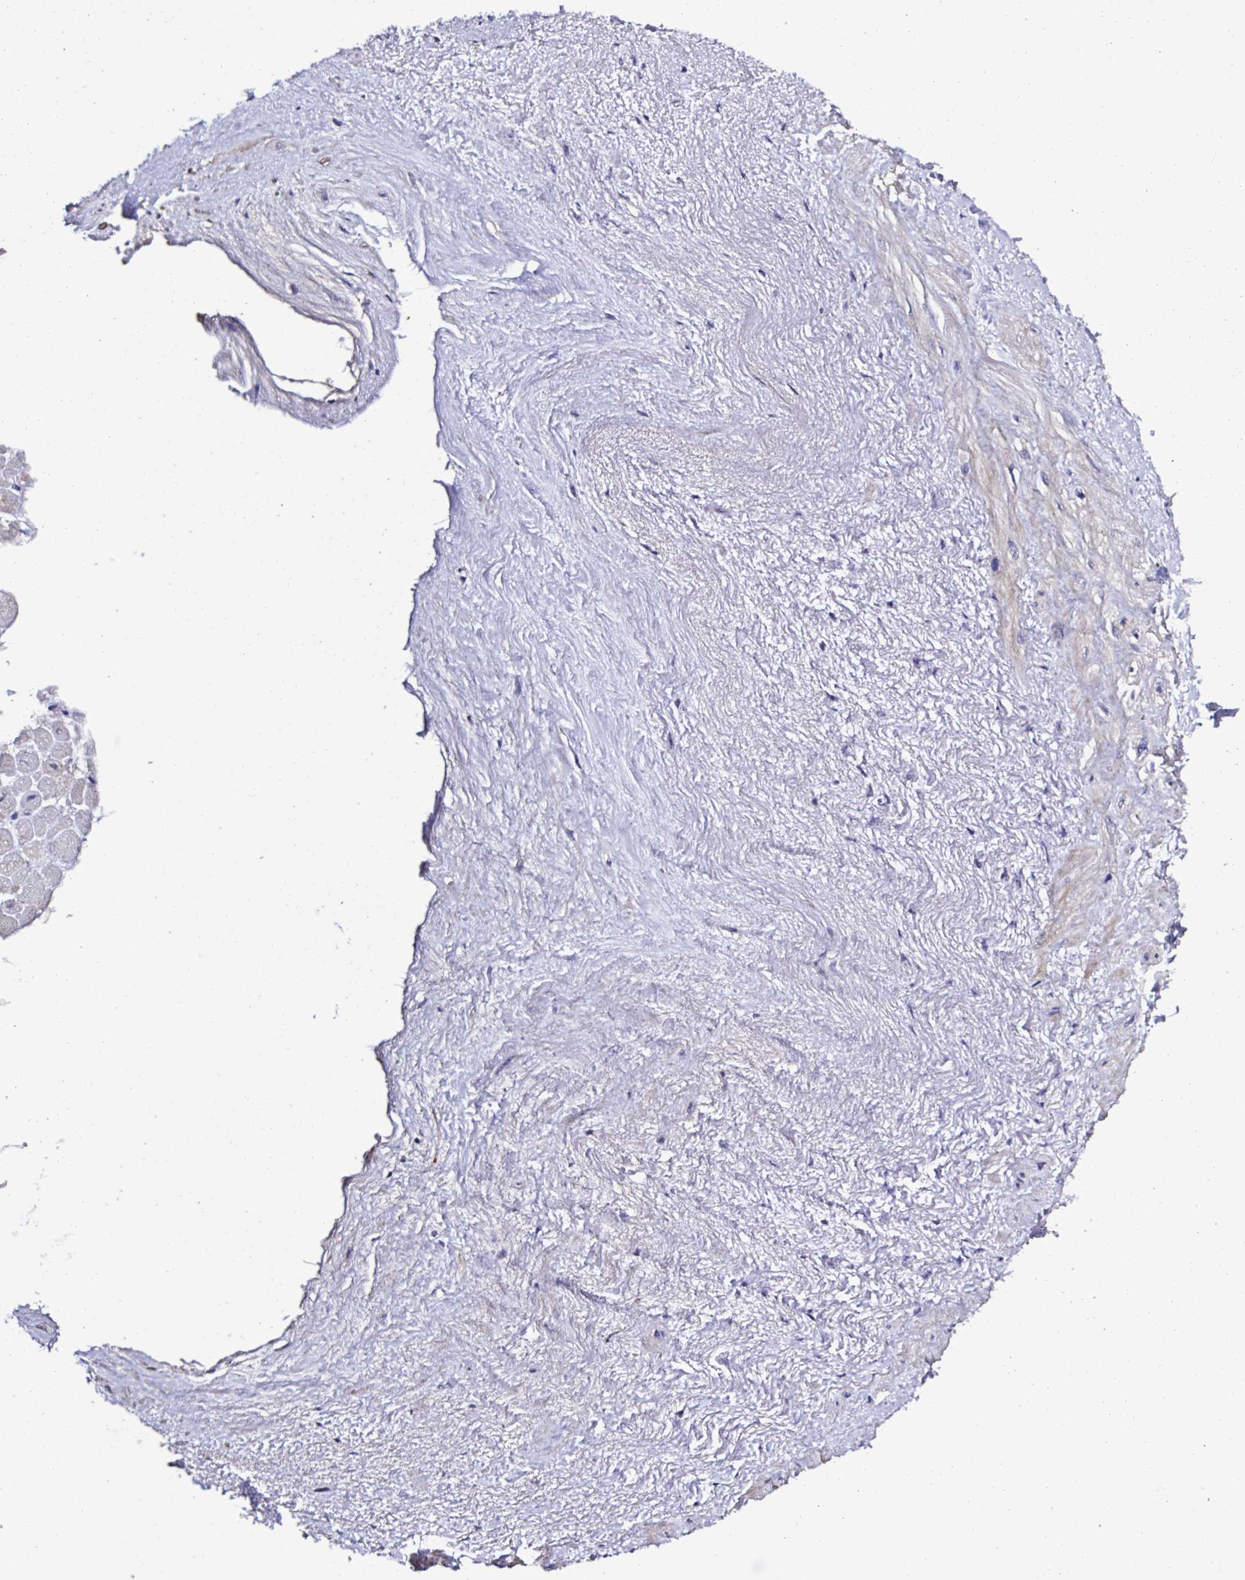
{"staining": {"intensity": "weak", "quantity": "<25%", "location": "cytoplasmic/membranous"}, "tissue": "heart muscle", "cell_type": "Cardiomyocytes", "image_type": "normal", "snomed": [{"axis": "morphology", "description": "Normal tissue, NOS"}, {"axis": "topography", "description": "Heart"}], "caption": "The photomicrograph displays no significant staining in cardiomyocytes of heart muscle.", "gene": "PLA2G4E", "patient": {"sex": "male", "age": 62}}